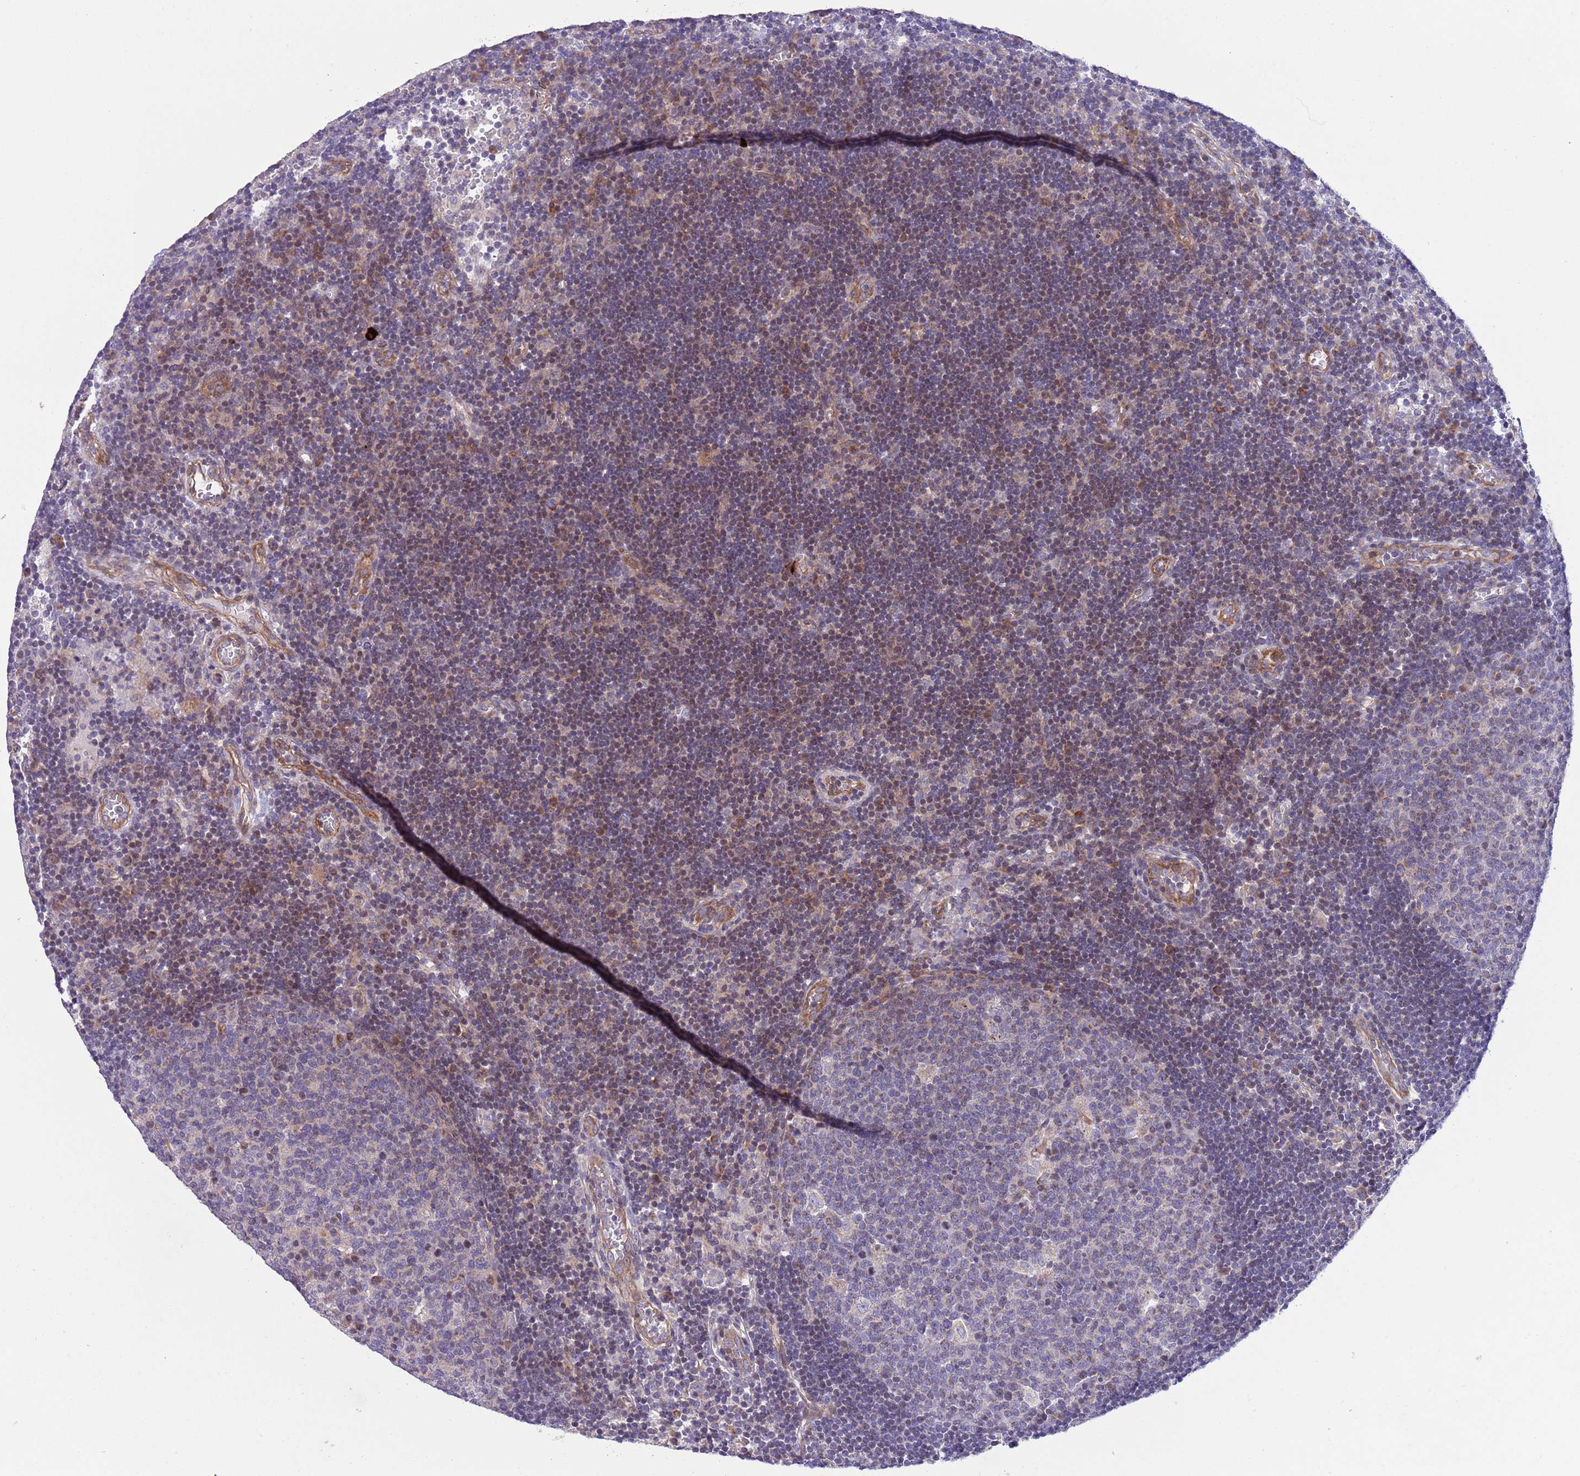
{"staining": {"intensity": "negative", "quantity": "none", "location": "none"}, "tissue": "lymph node", "cell_type": "Germinal center cells", "image_type": "normal", "snomed": [{"axis": "morphology", "description": "Normal tissue, NOS"}, {"axis": "topography", "description": "Lymph node"}], "caption": "This is a micrograph of immunohistochemistry (IHC) staining of normal lymph node, which shows no staining in germinal center cells. (DAB IHC, high magnification).", "gene": "TOMM5", "patient": {"sex": "male", "age": 62}}